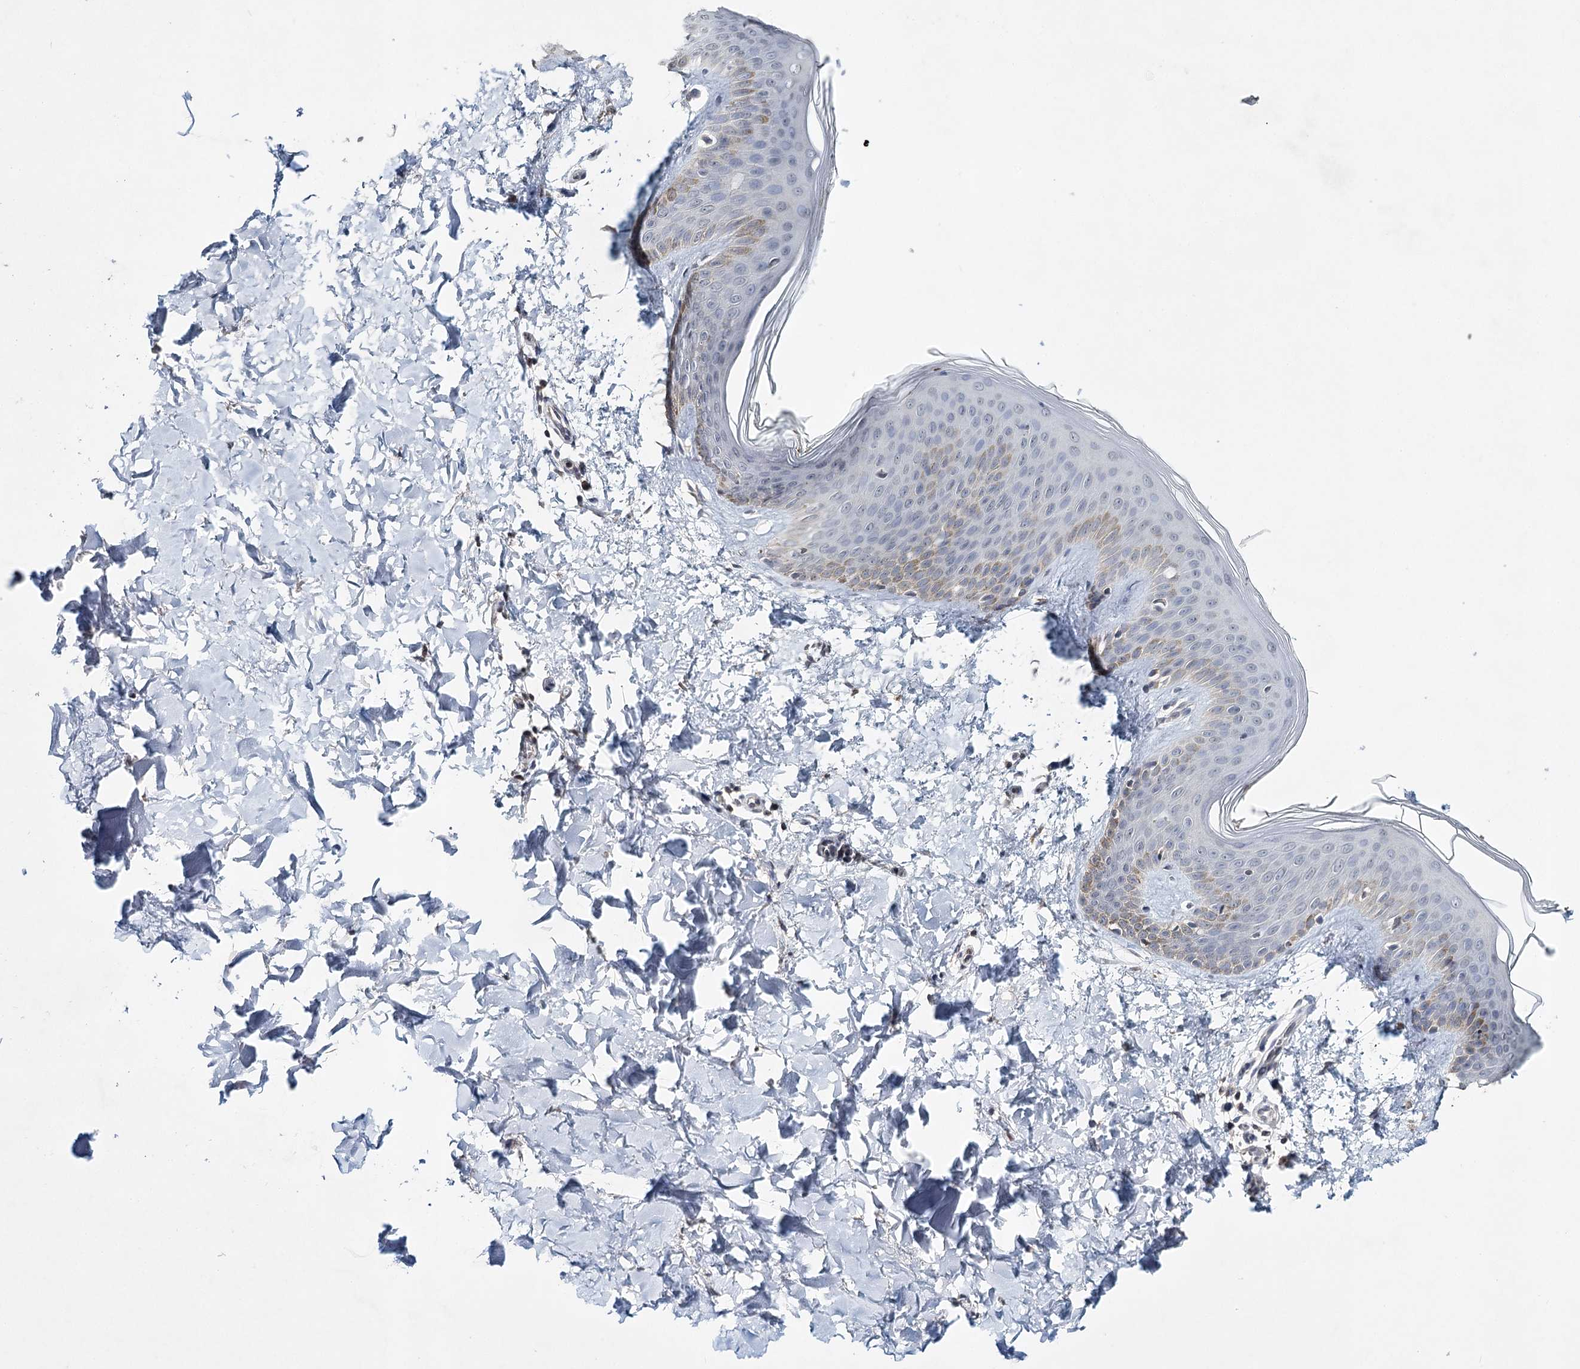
{"staining": {"intensity": "moderate", "quantity": ">75%", "location": "cytoplasmic/membranous"}, "tissue": "skin", "cell_type": "Fibroblasts", "image_type": "normal", "snomed": [{"axis": "morphology", "description": "Normal tissue, NOS"}, {"axis": "topography", "description": "Skin"}], "caption": "About >75% of fibroblasts in benign human skin demonstrate moderate cytoplasmic/membranous protein expression as visualized by brown immunohistochemical staining.", "gene": "ICOS", "patient": {"sex": "male", "age": 36}}